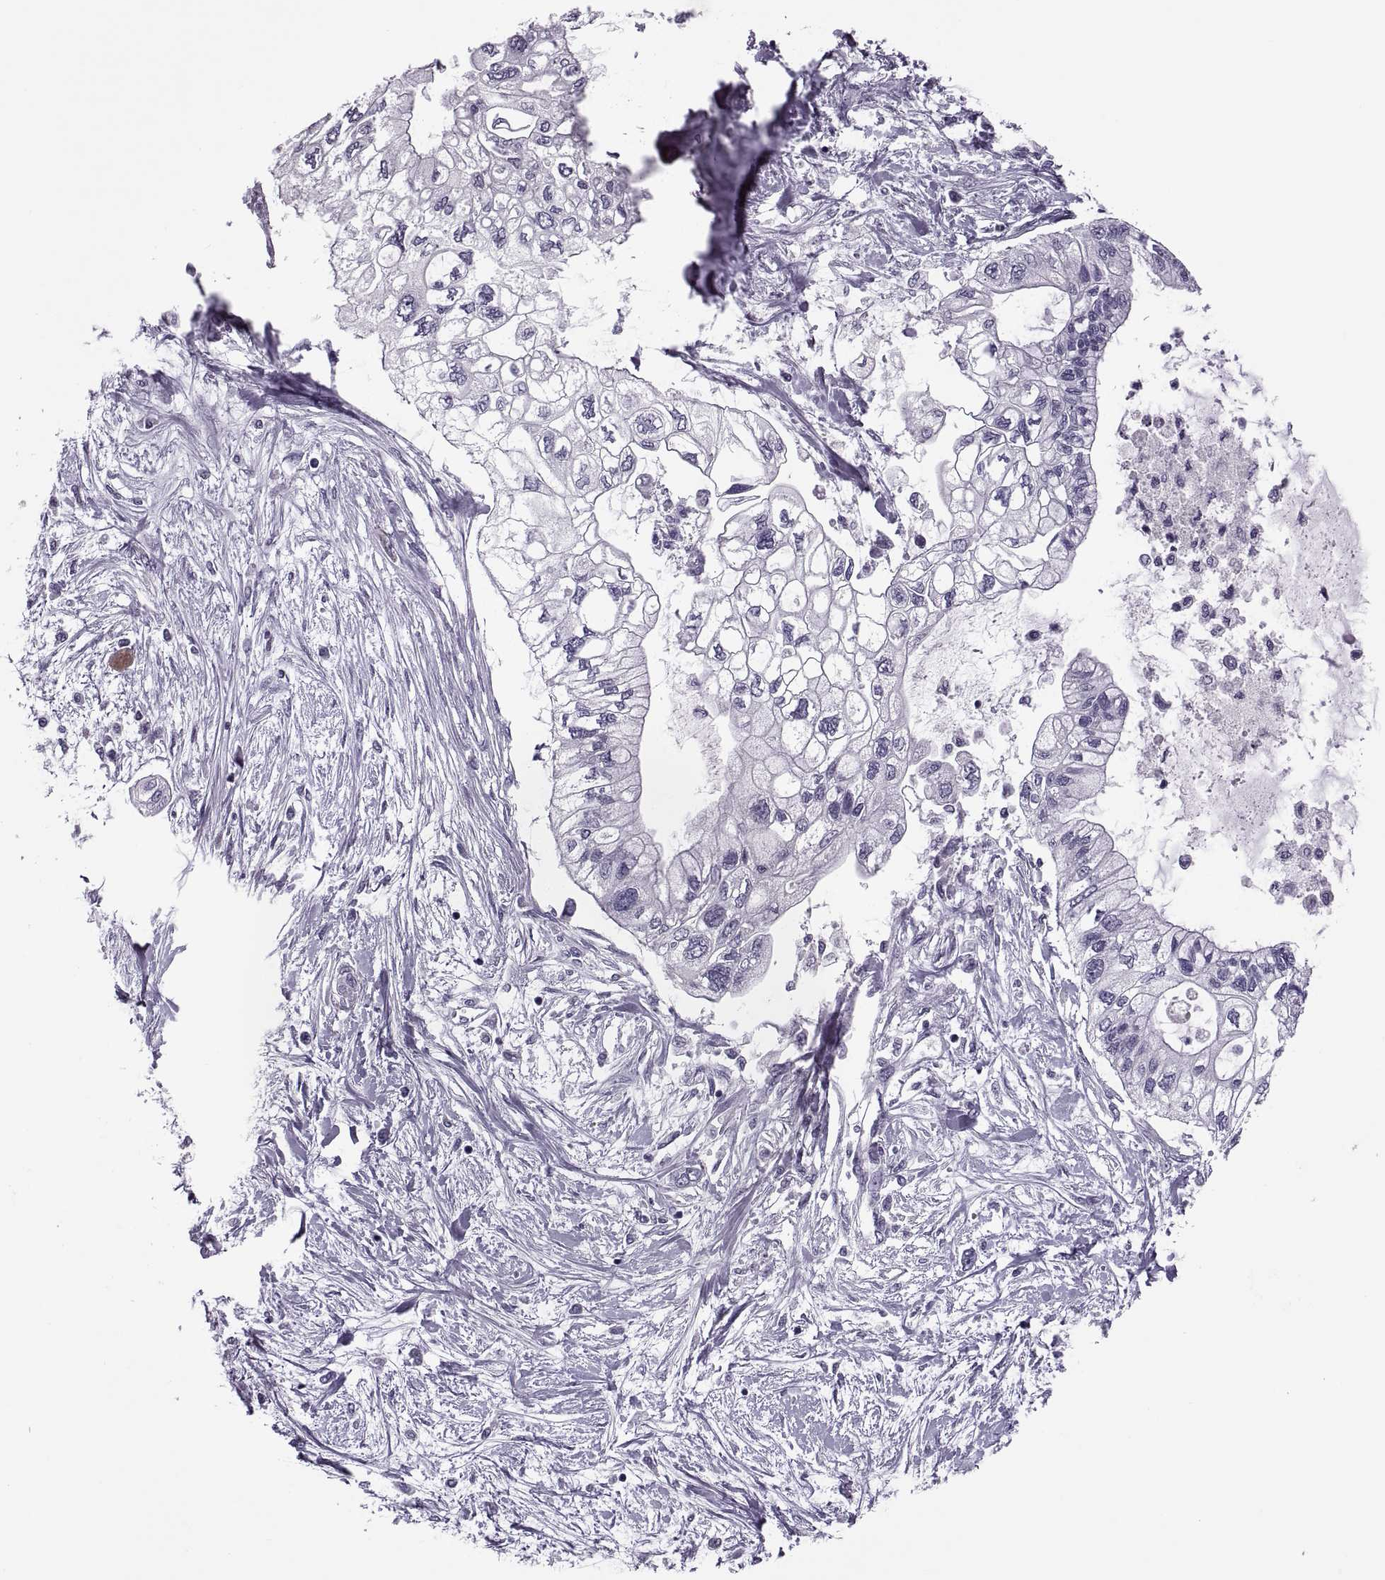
{"staining": {"intensity": "negative", "quantity": "none", "location": "none"}, "tissue": "pancreatic cancer", "cell_type": "Tumor cells", "image_type": "cancer", "snomed": [{"axis": "morphology", "description": "Adenocarcinoma, NOS"}, {"axis": "topography", "description": "Pancreas"}], "caption": "The IHC micrograph has no significant positivity in tumor cells of pancreatic cancer tissue.", "gene": "PRSS54", "patient": {"sex": "female", "age": 77}}